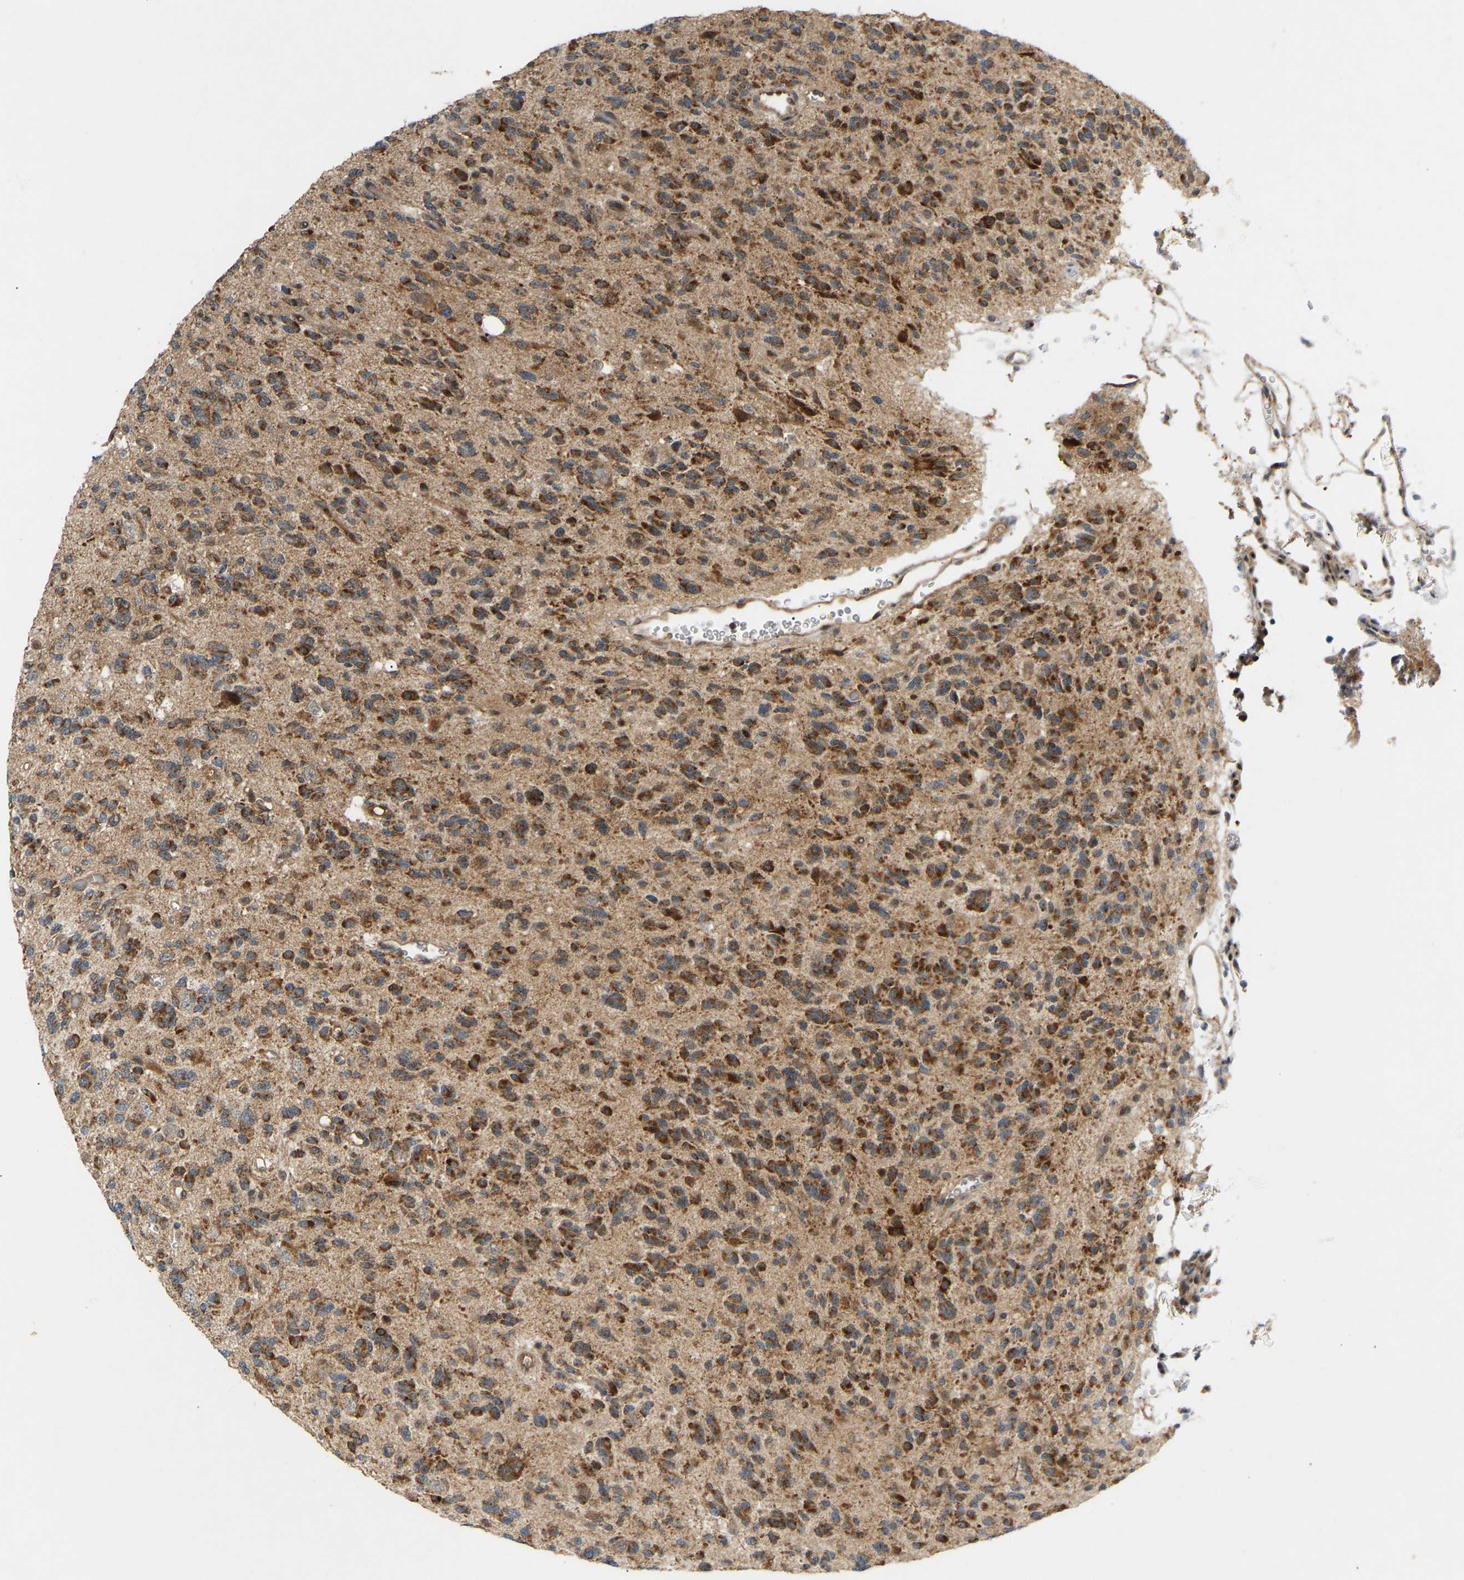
{"staining": {"intensity": "strong", "quantity": "25%-75%", "location": "cytoplasmic/membranous"}, "tissue": "glioma", "cell_type": "Tumor cells", "image_type": "cancer", "snomed": [{"axis": "morphology", "description": "Glioma, malignant, Low grade"}, {"axis": "topography", "description": "Brain"}], "caption": "DAB (3,3'-diaminobenzidine) immunohistochemical staining of human low-grade glioma (malignant) displays strong cytoplasmic/membranous protein expression in approximately 25%-75% of tumor cells. (DAB IHC with brightfield microscopy, high magnification).", "gene": "PTCD1", "patient": {"sex": "male", "age": 38}}